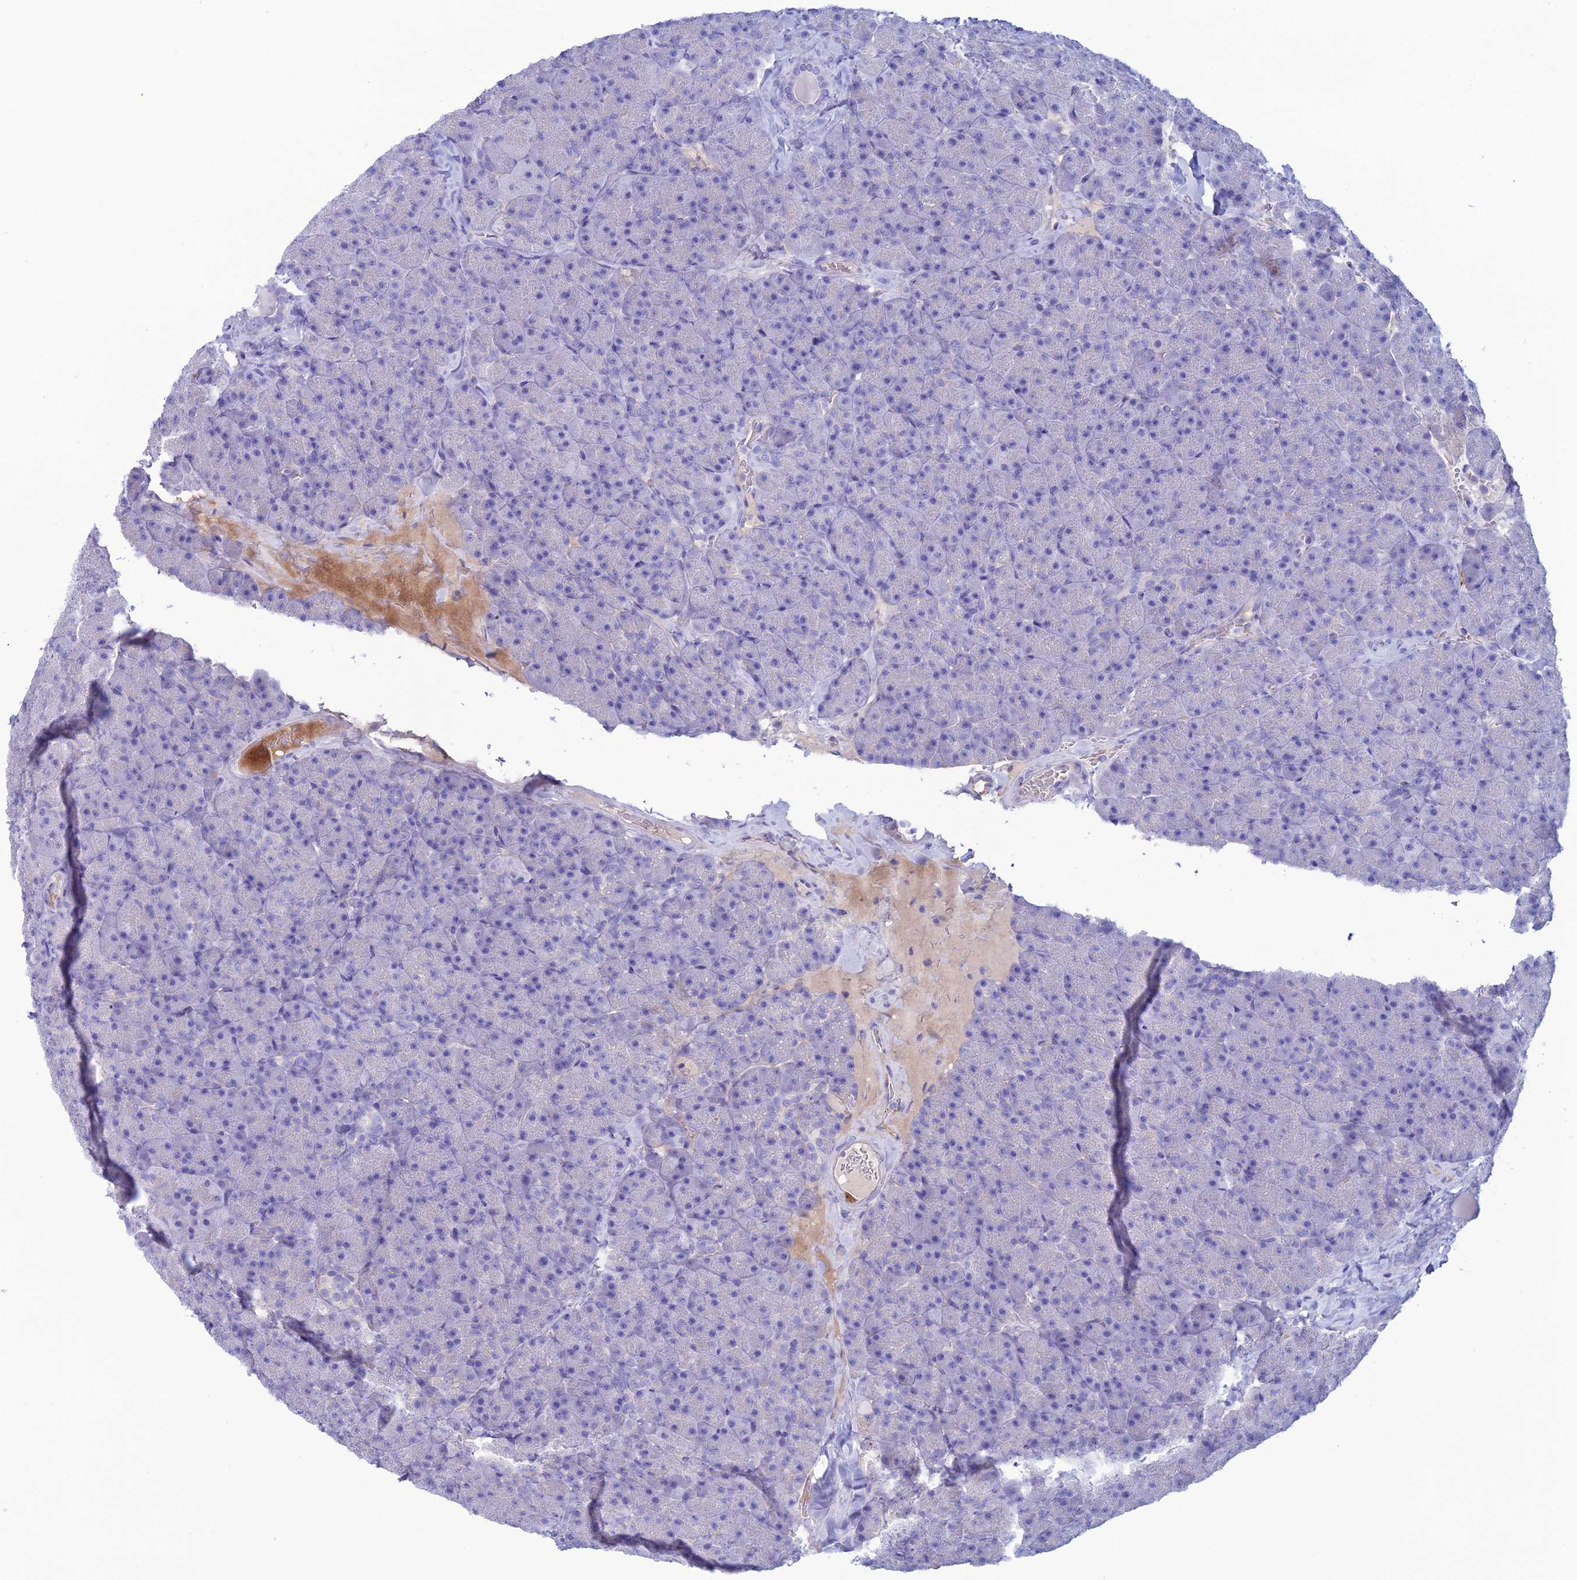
{"staining": {"intensity": "negative", "quantity": "none", "location": "none"}, "tissue": "pancreas", "cell_type": "Exocrine glandular cells", "image_type": "normal", "snomed": [{"axis": "morphology", "description": "Normal tissue, NOS"}, {"axis": "topography", "description": "Pancreas"}], "caption": "Histopathology image shows no significant protein staining in exocrine glandular cells of benign pancreas.", "gene": "CDC42EP5", "patient": {"sex": "male", "age": 36}}